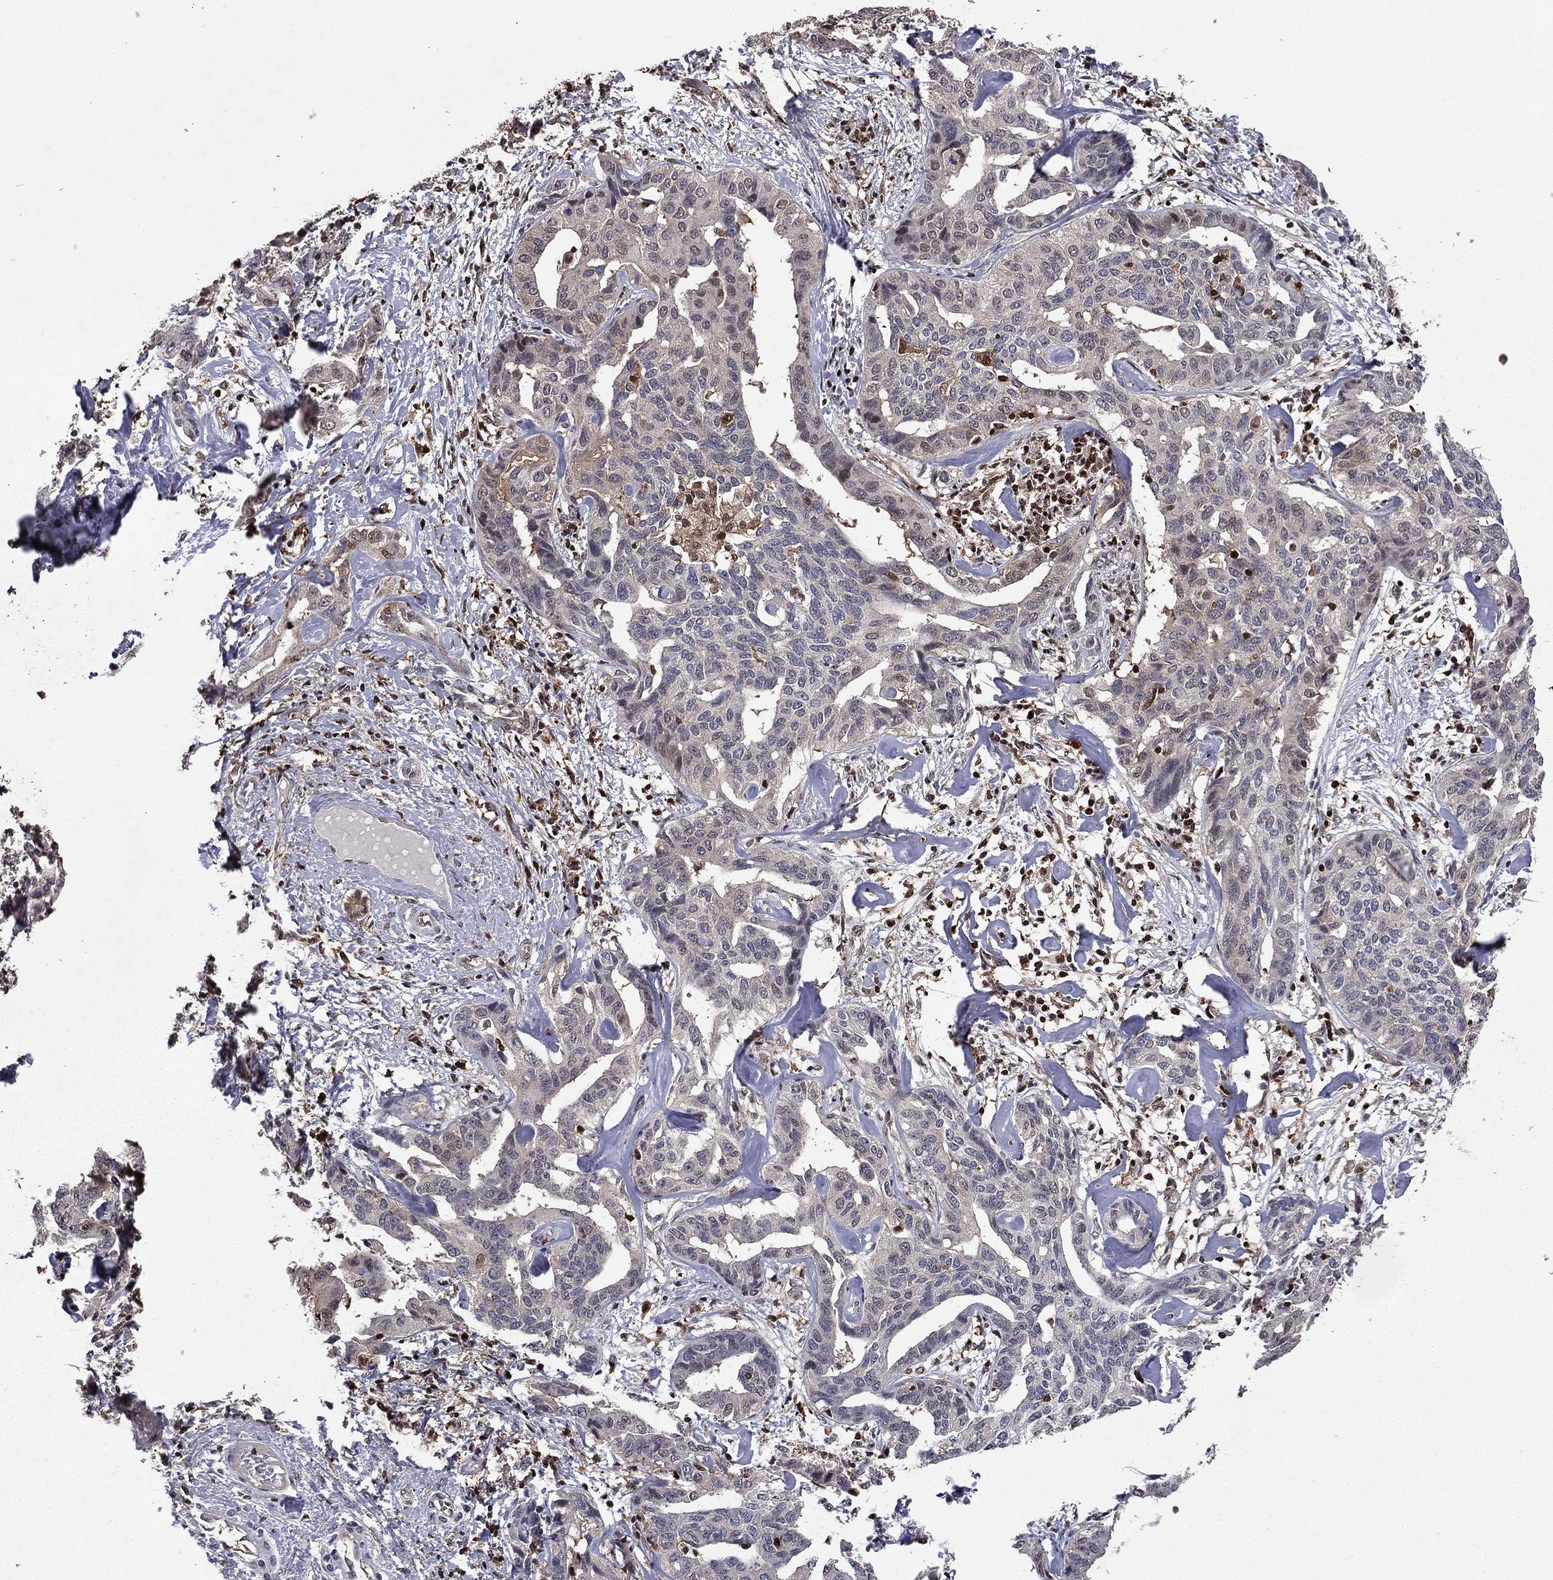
{"staining": {"intensity": "weak", "quantity": "<25%", "location": "cytoplasmic/membranous"}, "tissue": "liver cancer", "cell_type": "Tumor cells", "image_type": "cancer", "snomed": [{"axis": "morphology", "description": "Cholangiocarcinoma"}, {"axis": "topography", "description": "Liver"}], "caption": "The image reveals no significant staining in tumor cells of liver cholangiocarcinoma.", "gene": "APPBP2", "patient": {"sex": "male", "age": 59}}